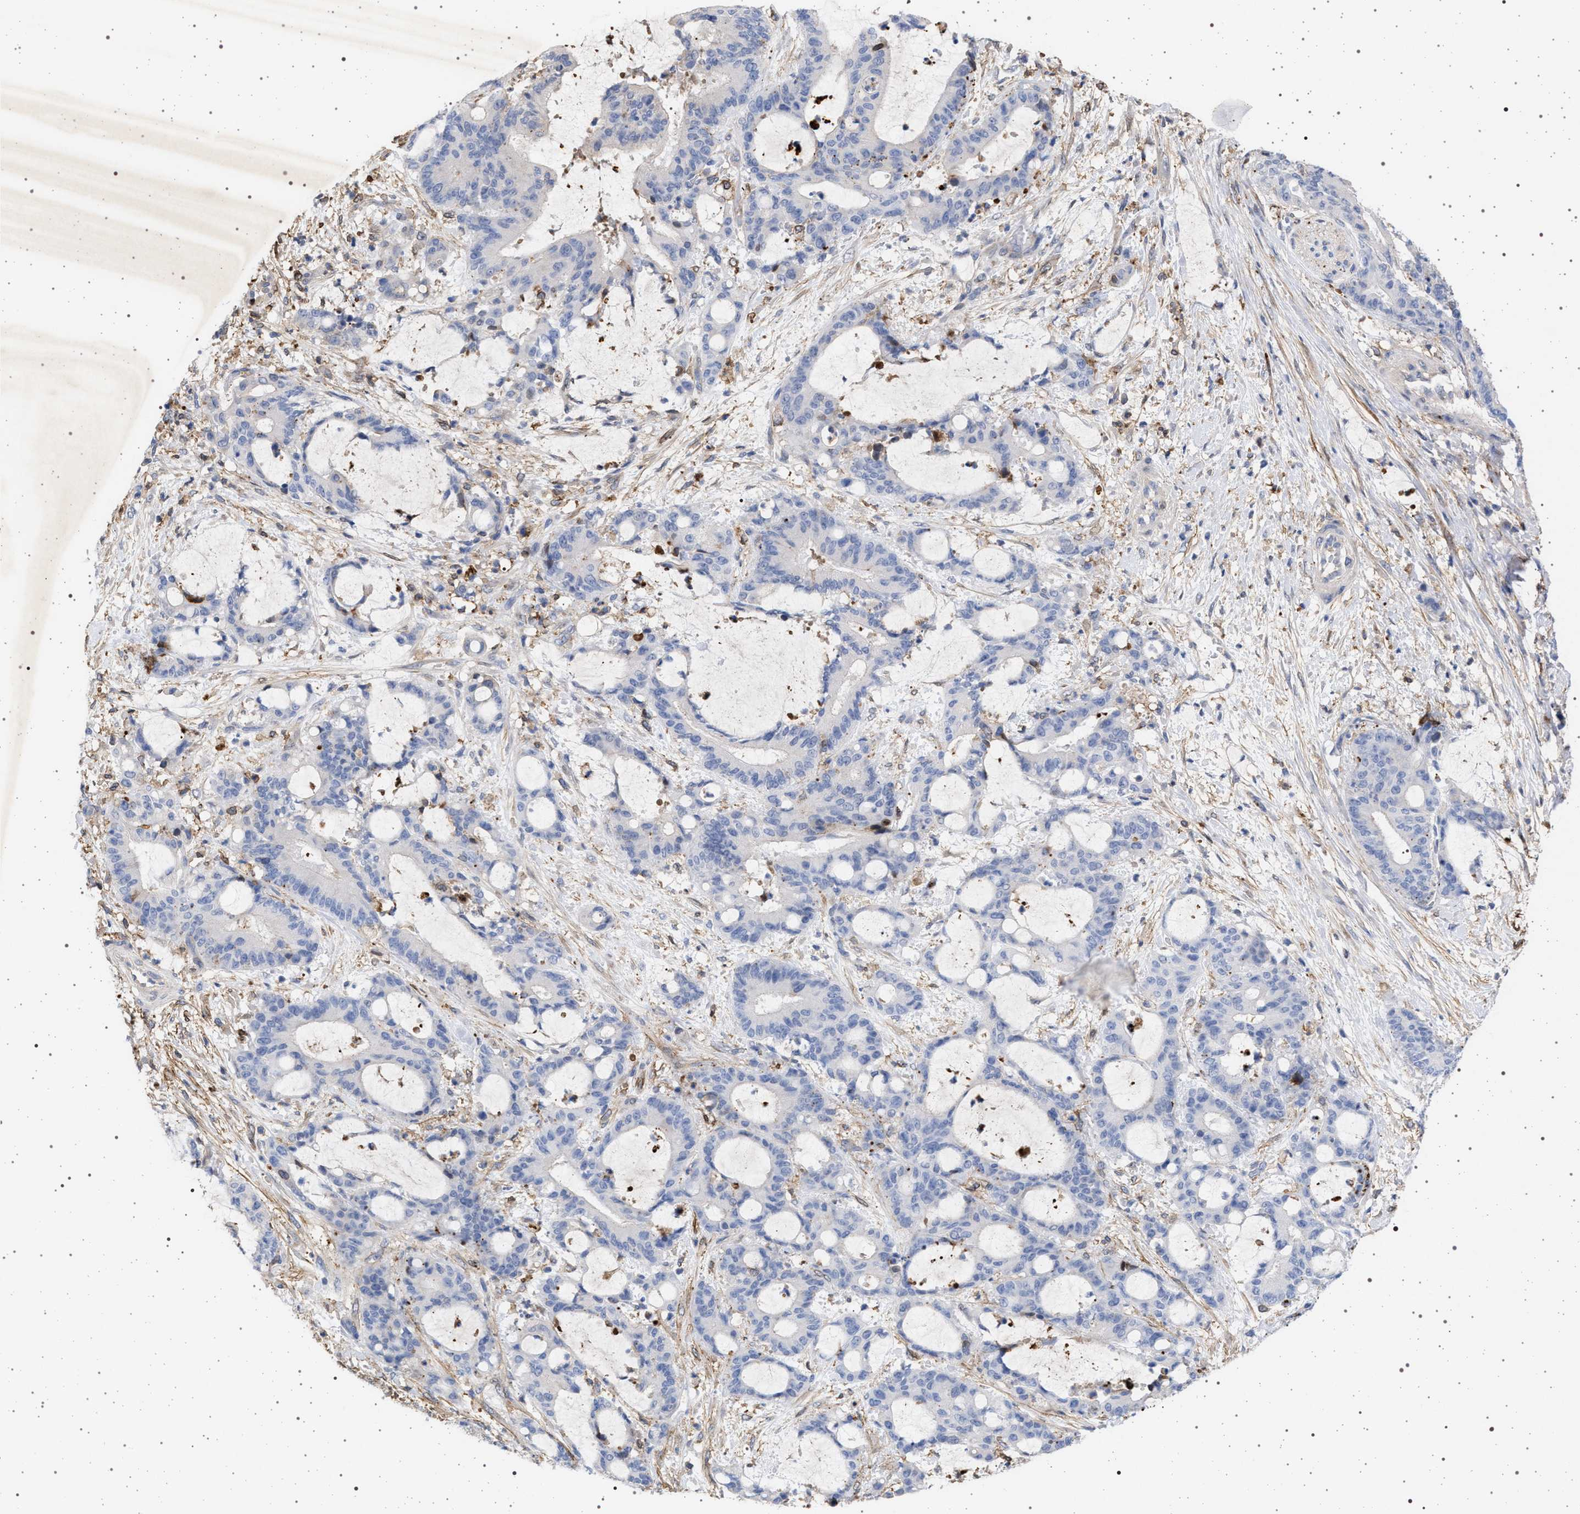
{"staining": {"intensity": "negative", "quantity": "none", "location": "none"}, "tissue": "liver cancer", "cell_type": "Tumor cells", "image_type": "cancer", "snomed": [{"axis": "morphology", "description": "Normal tissue, NOS"}, {"axis": "morphology", "description": "Cholangiocarcinoma"}, {"axis": "topography", "description": "Liver"}, {"axis": "topography", "description": "Peripheral nerve tissue"}], "caption": "DAB (3,3'-diaminobenzidine) immunohistochemical staining of cholangiocarcinoma (liver) demonstrates no significant expression in tumor cells.", "gene": "PLG", "patient": {"sex": "female", "age": 73}}